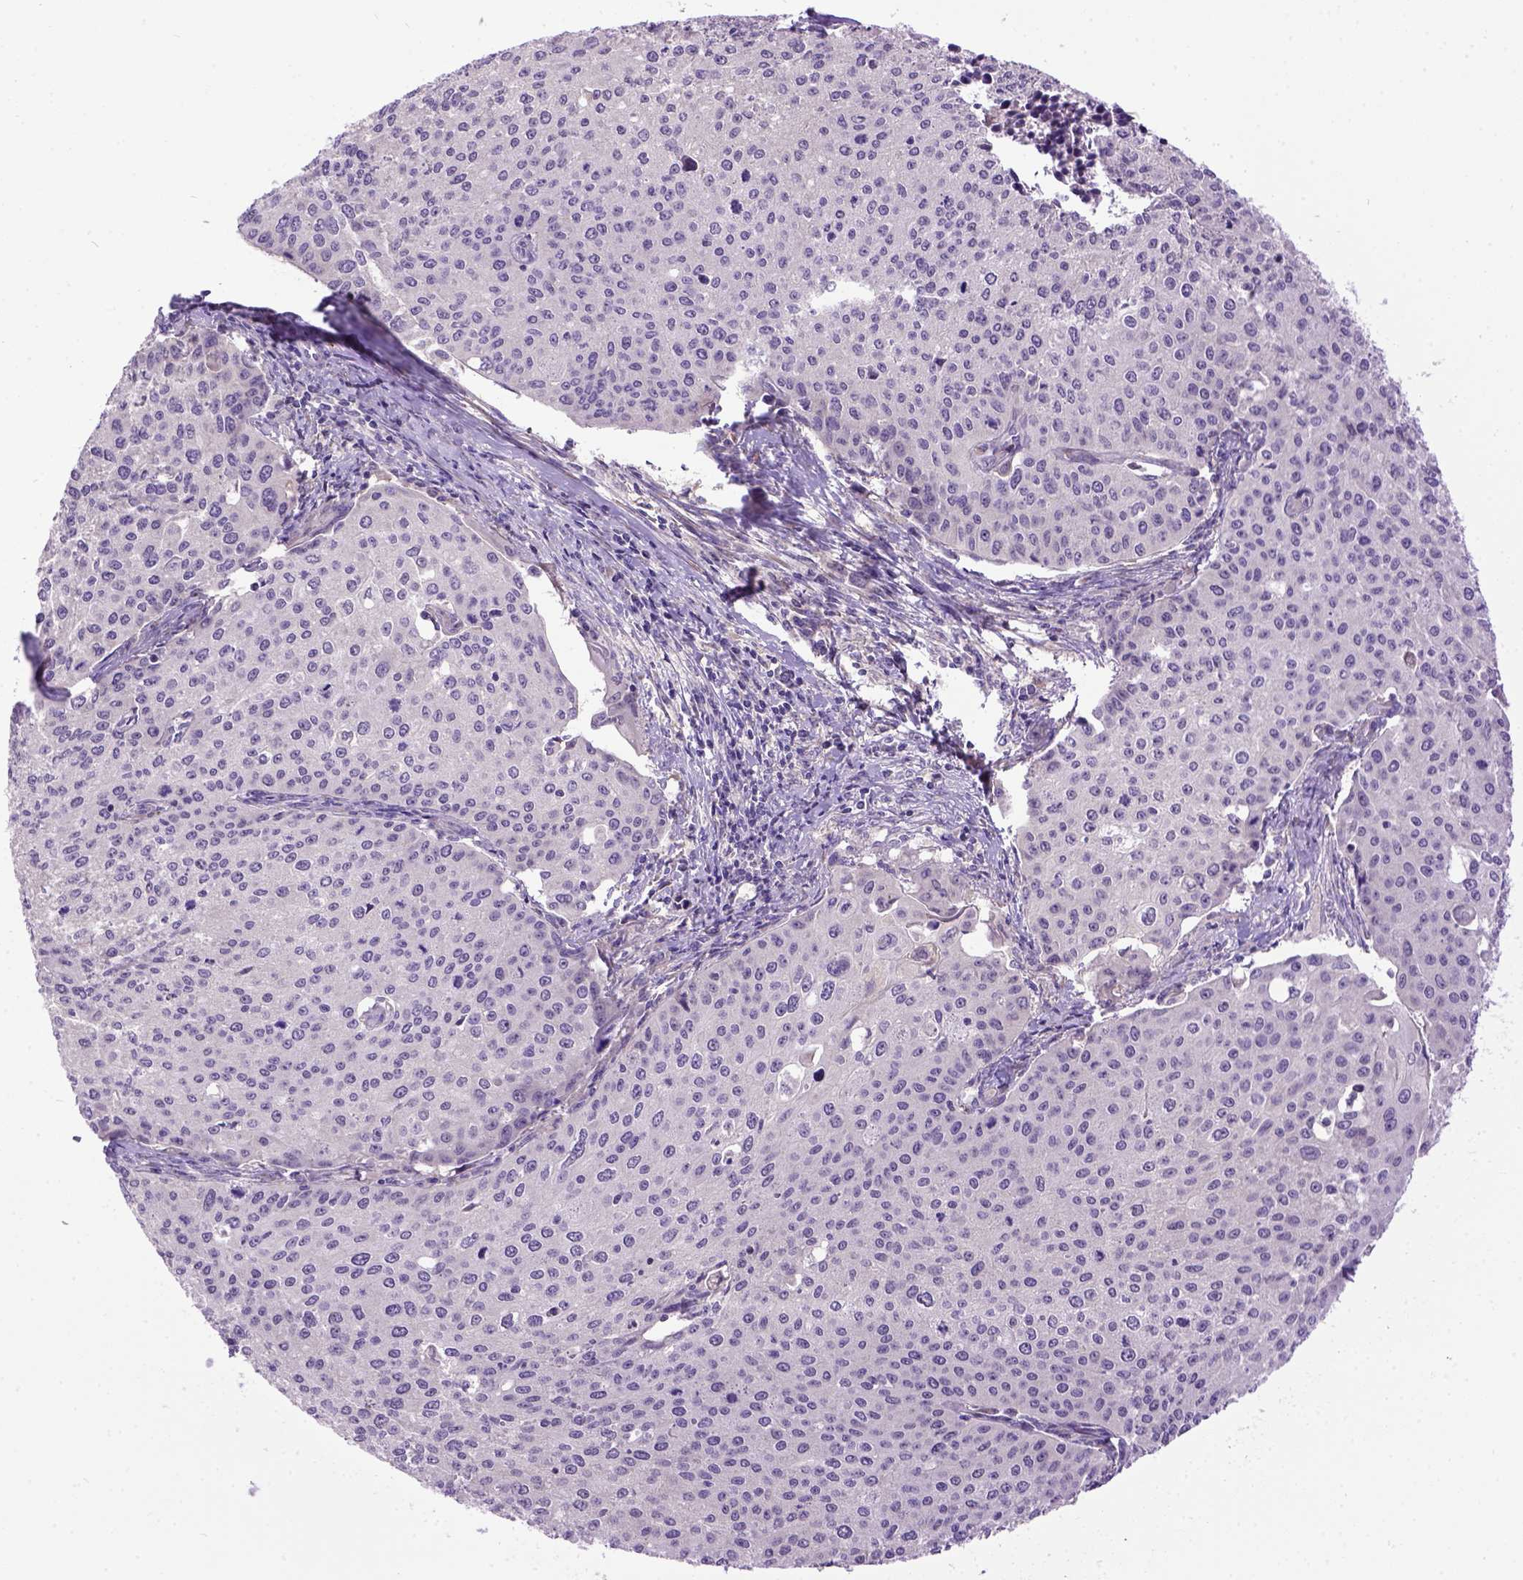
{"staining": {"intensity": "negative", "quantity": "none", "location": "none"}, "tissue": "cervical cancer", "cell_type": "Tumor cells", "image_type": "cancer", "snomed": [{"axis": "morphology", "description": "Squamous cell carcinoma, NOS"}, {"axis": "topography", "description": "Cervix"}], "caption": "DAB immunohistochemical staining of human cervical cancer (squamous cell carcinoma) reveals no significant expression in tumor cells.", "gene": "NEK5", "patient": {"sex": "female", "age": 38}}